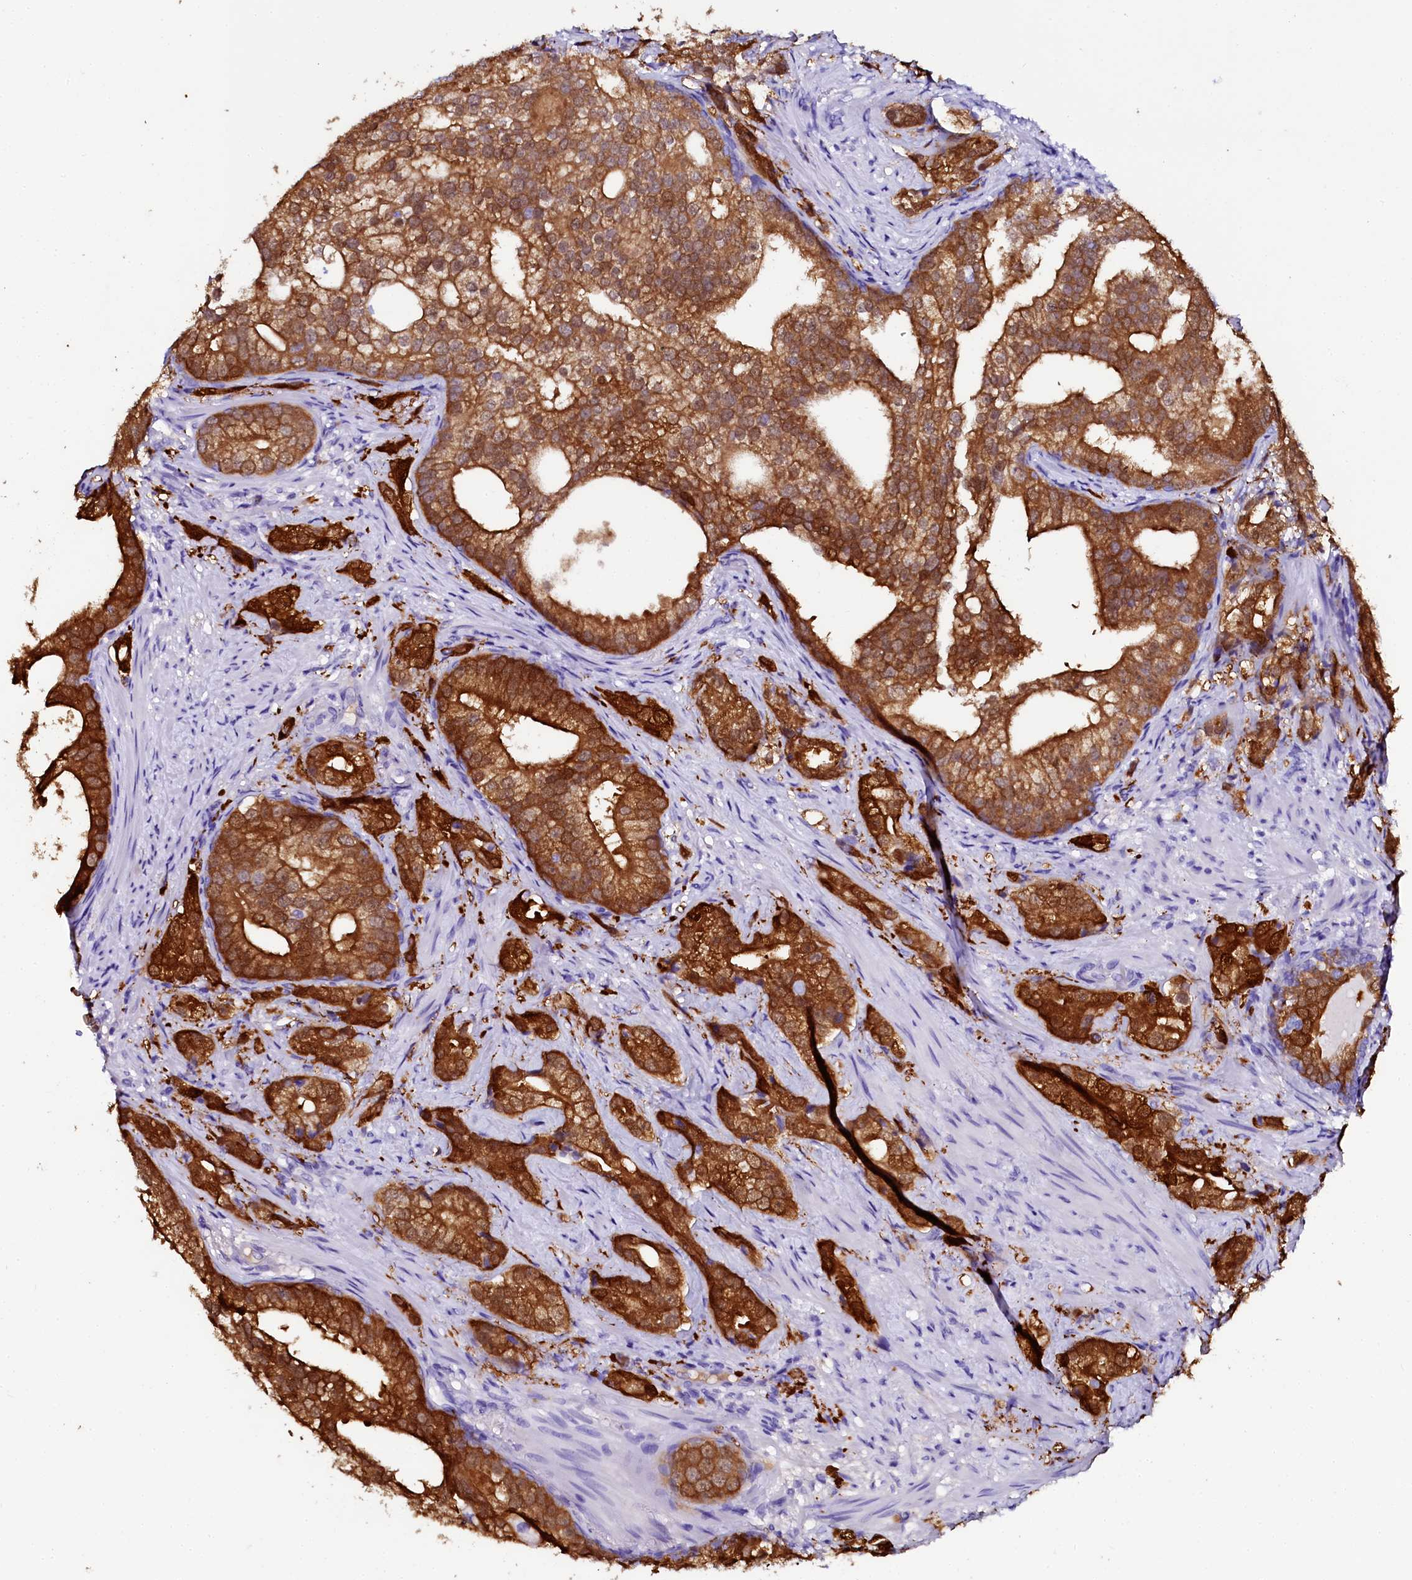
{"staining": {"intensity": "strong", "quantity": ">75%", "location": "cytoplasmic/membranous"}, "tissue": "prostate cancer", "cell_type": "Tumor cells", "image_type": "cancer", "snomed": [{"axis": "morphology", "description": "Adenocarcinoma, High grade"}, {"axis": "topography", "description": "Prostate"}], "caption": "Protein staining of prostate cancer tissue displays strong cytoplasmic/membranous staining in approximately >75% of tumor cells.", "gene": "SORD", "patient": {"sex": "male", "age": 75}}